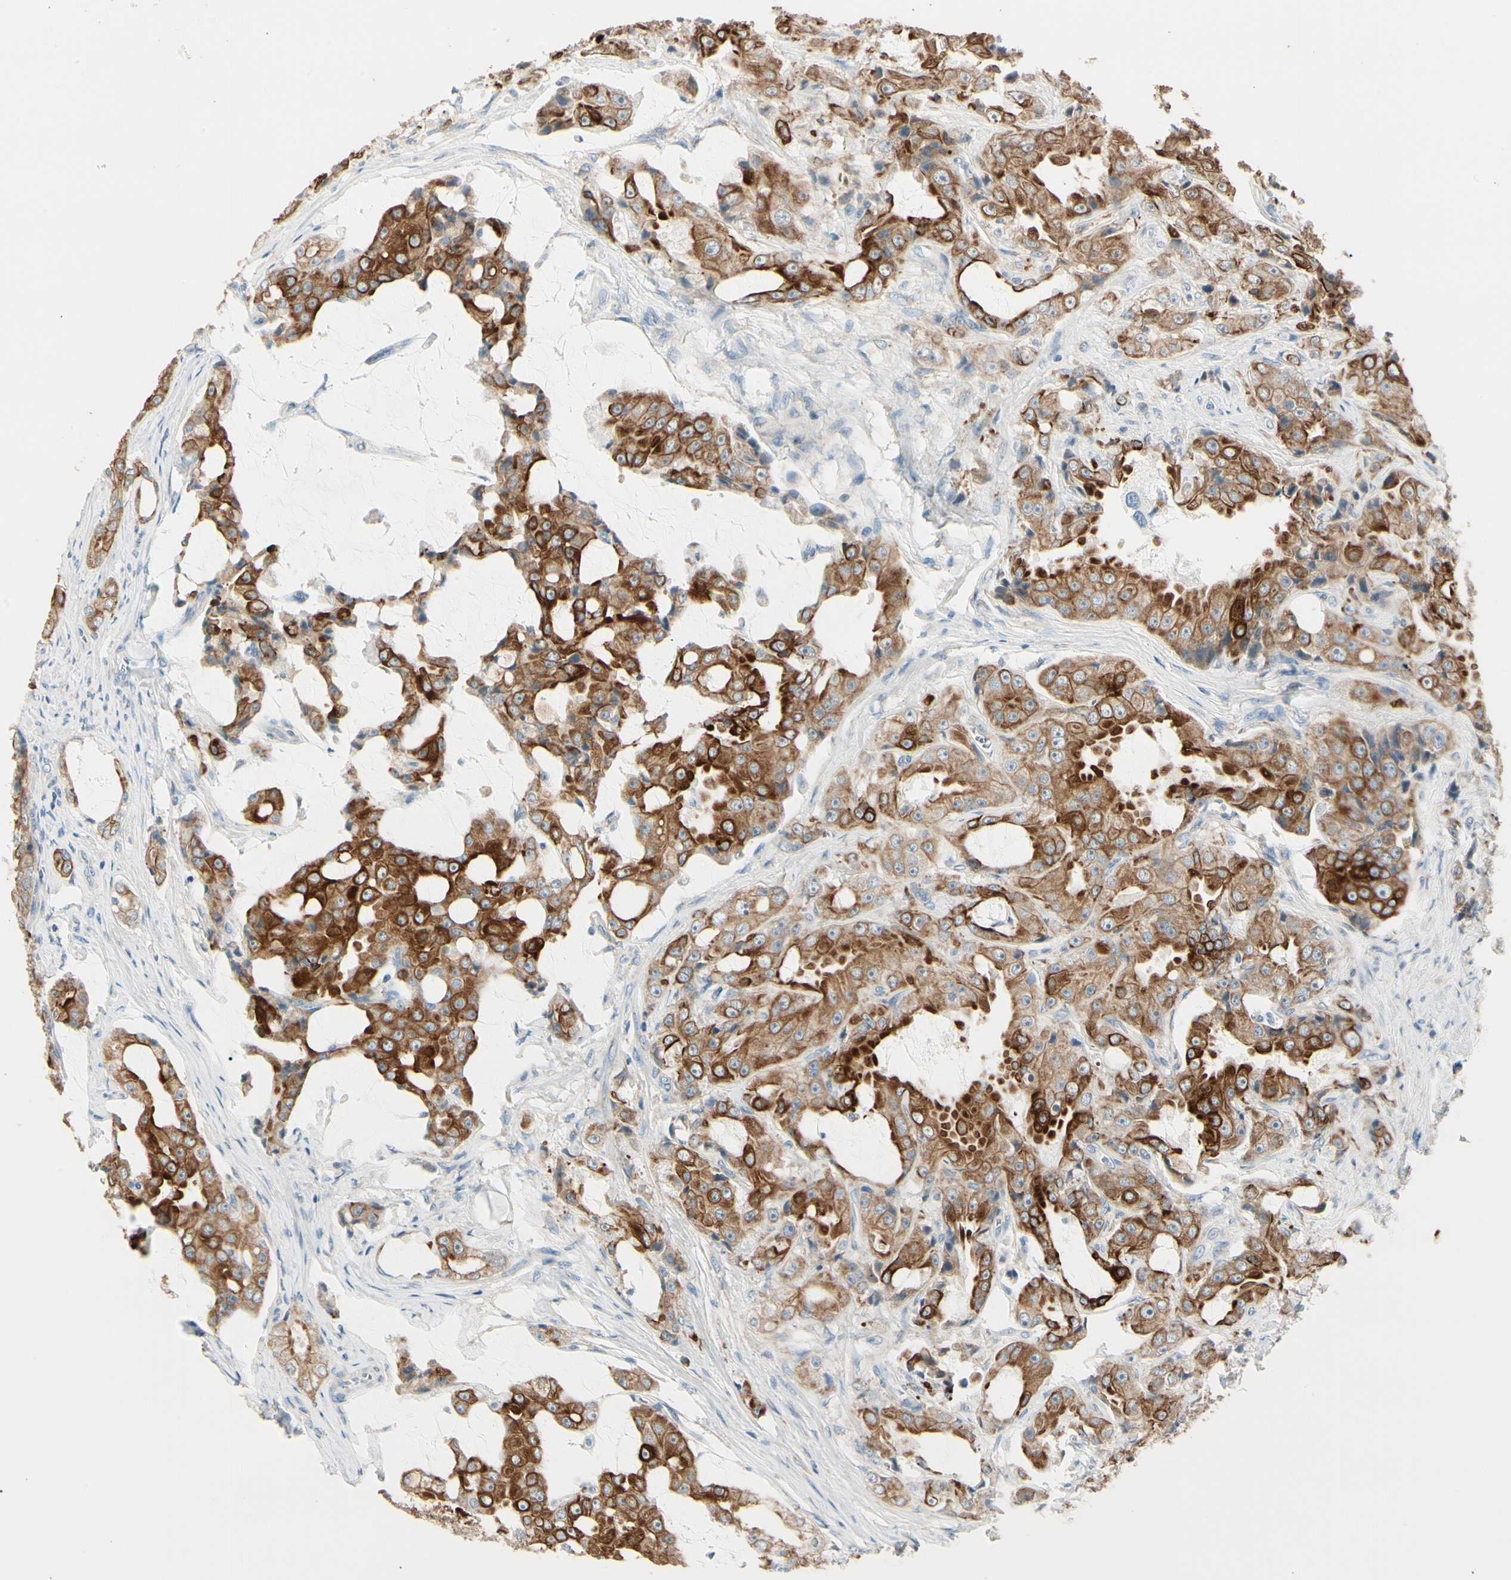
{"staining": {"intensity": "strong", "quantity": ">75%", "location": "cytoplasmic/membranous"}, "tissue": "prostate cancer", "cell_type": "Tumor cells", "image_type": "cancer", "snomed": [{"axis": "morphology", "description": "Adenocarcinoma, High grade"}, {"axis": "topography", "description": "Prostate"}], "caption": "IHC (DAB (3,3'-diaminobenzidine)) staining of prostate cancer exhibits strong cytoplasmic/membranous protein positivity in approximately >75% of tumor cells.", "gene": "DUSP12", "patient": {"sex": "male", "age": 73}}